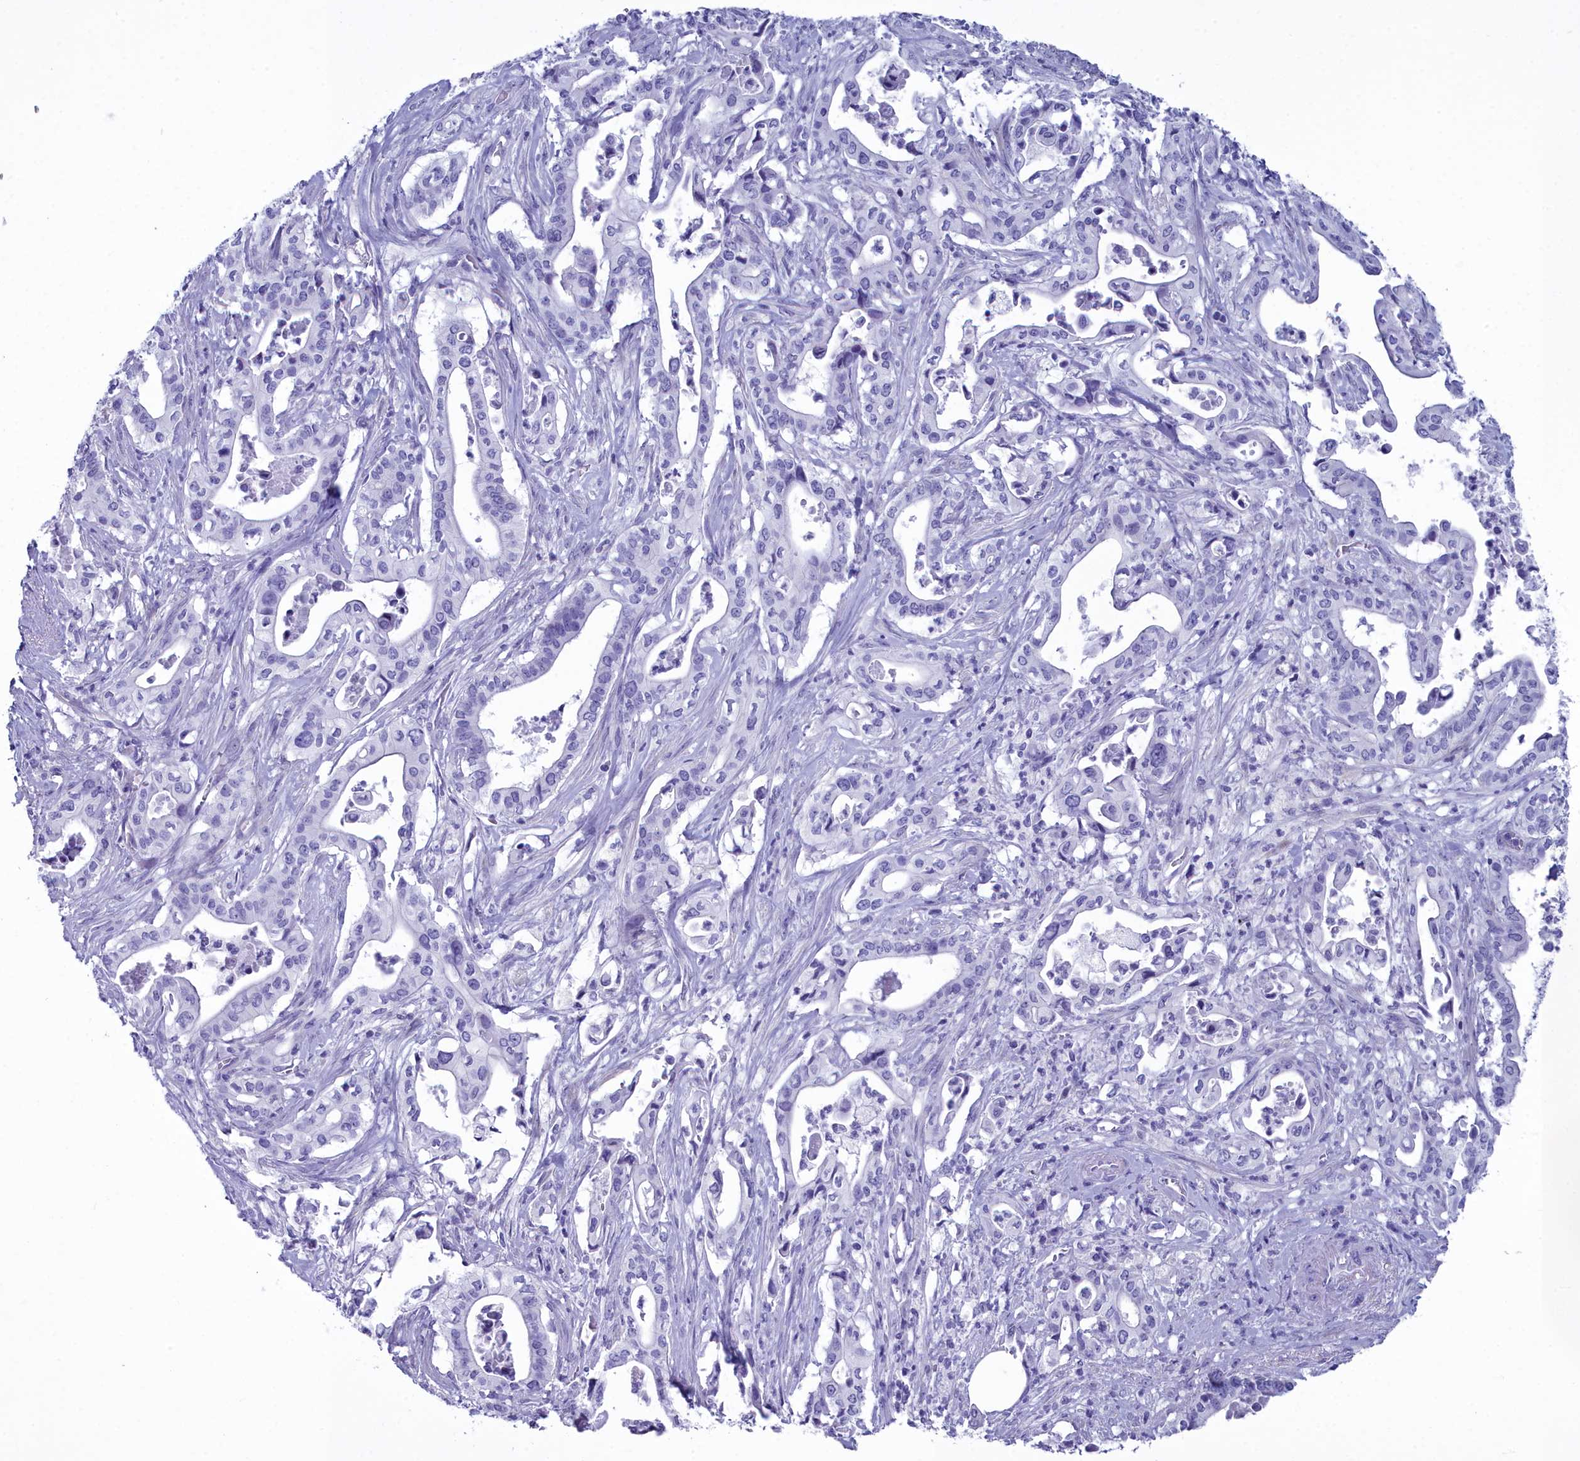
{"staining": {"intensity": "negative", "quantity": "none", "location": "none"}, "tissue": "pancreatic cancer", "cell_type": "Tumor cells", "image_type": "cancer", "snomed": [{"axis": "morphology", "description": "Adenocarcinoma, NOS"}, {"axis": "topography", "description": "Pancreas"}], "caption": "Immunohistochemistry (IHC) of human adenocarcinoma (pancreatic) exhibits no expression in tumor cells.", "gene": "MAP6", "patient": {"sex": "female", "age": 77}}